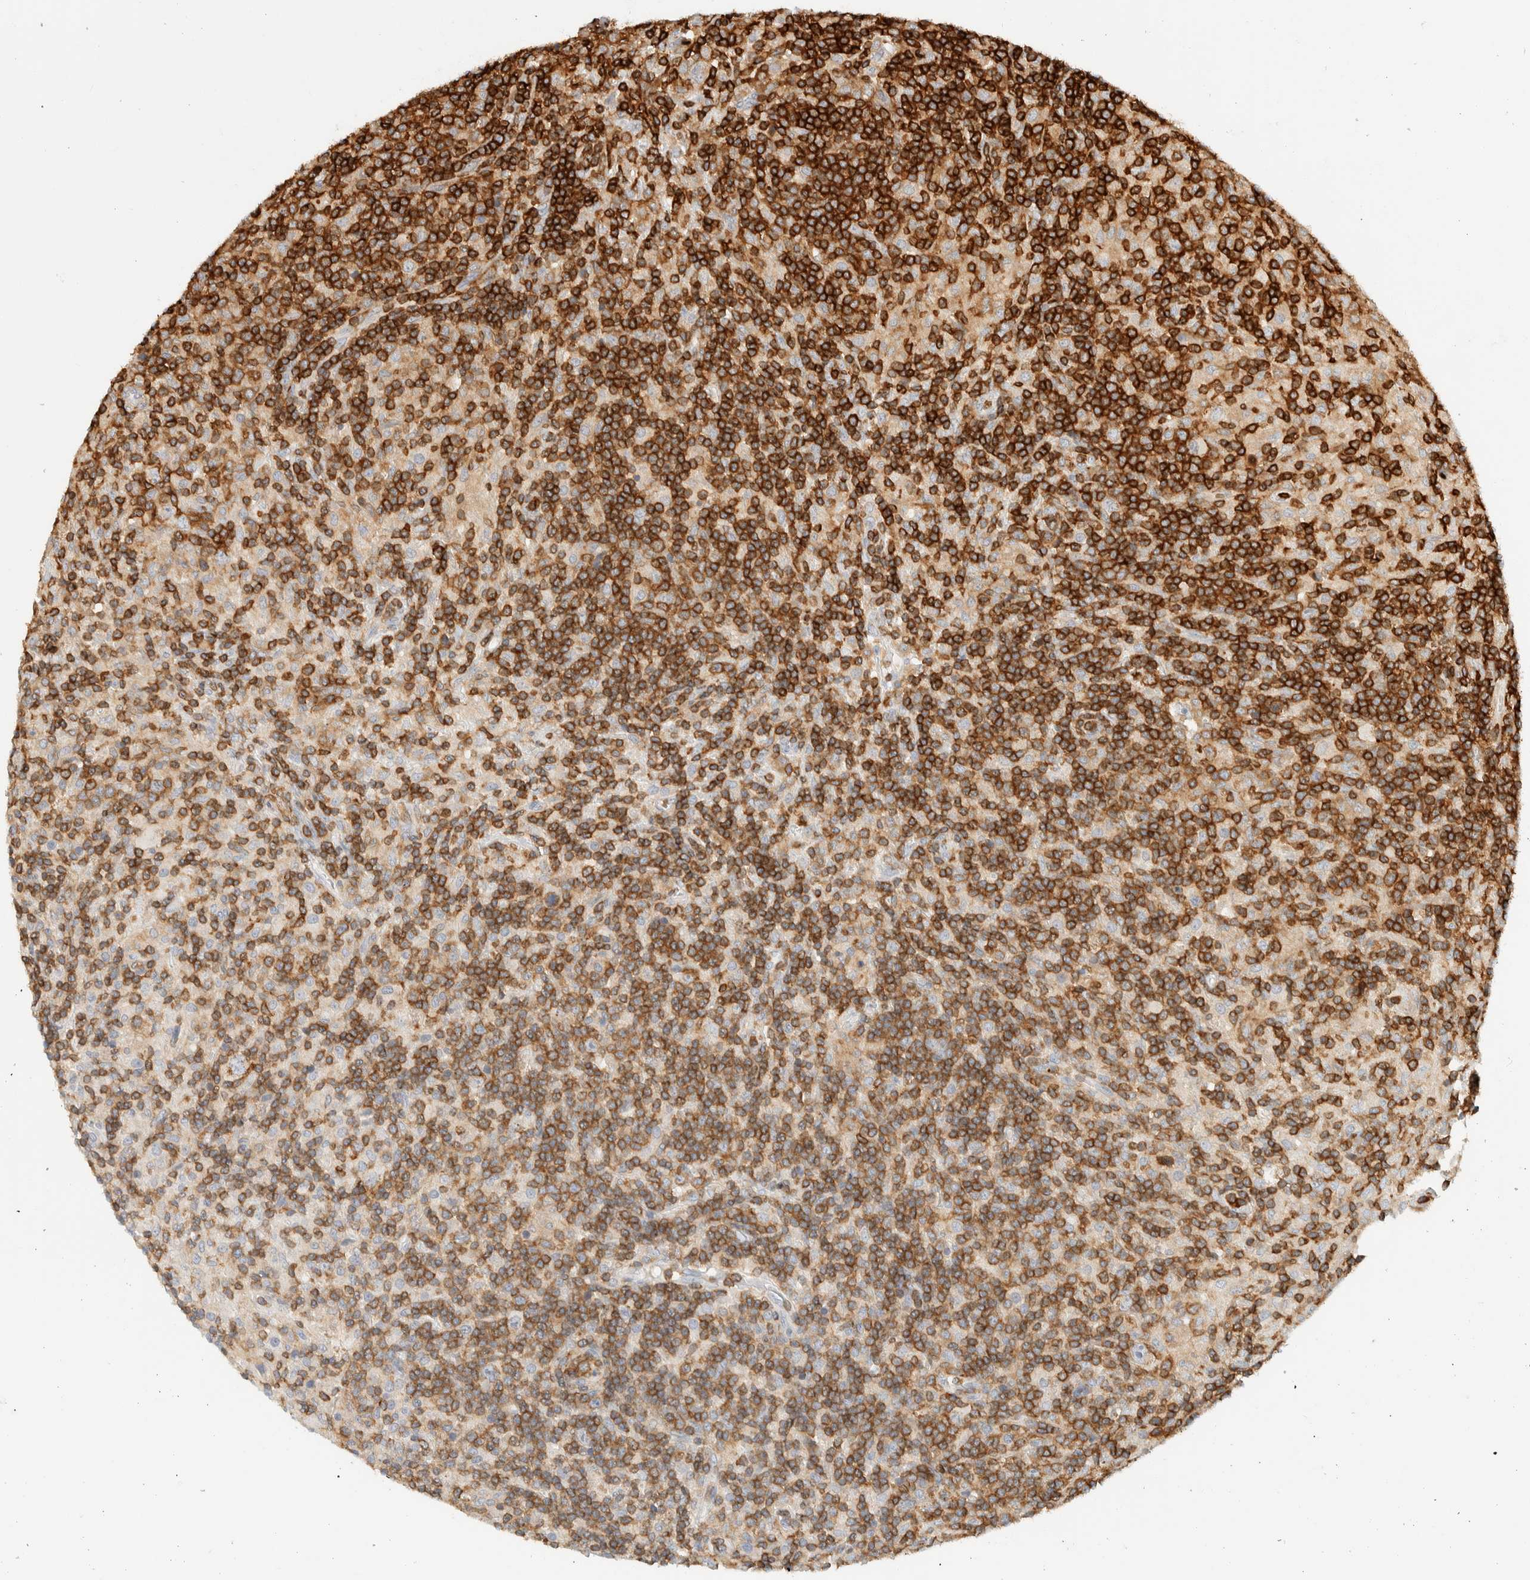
{"staining": {"intensity": "moderate", "quantity": "<25%", "location": "cytoplasmic/membranous"}, "tissue": "lymphoma", "cell_type": "Tumor cells", "image_type": "cancer", "snomed": [{"axis": "morphology", "description": "Hodgkin's disease, NOS"}, {"axis": "topography", "description": "Lymph node"}], "caption": "Immunohistochemical staining of Hodgkin's disease exhibits low levels of moderate cytoplasmic/membranous positivity in about <25% of tumor cells.", "gene": "RUNDC1", "patient": {"sex": "male", "age": 70}}